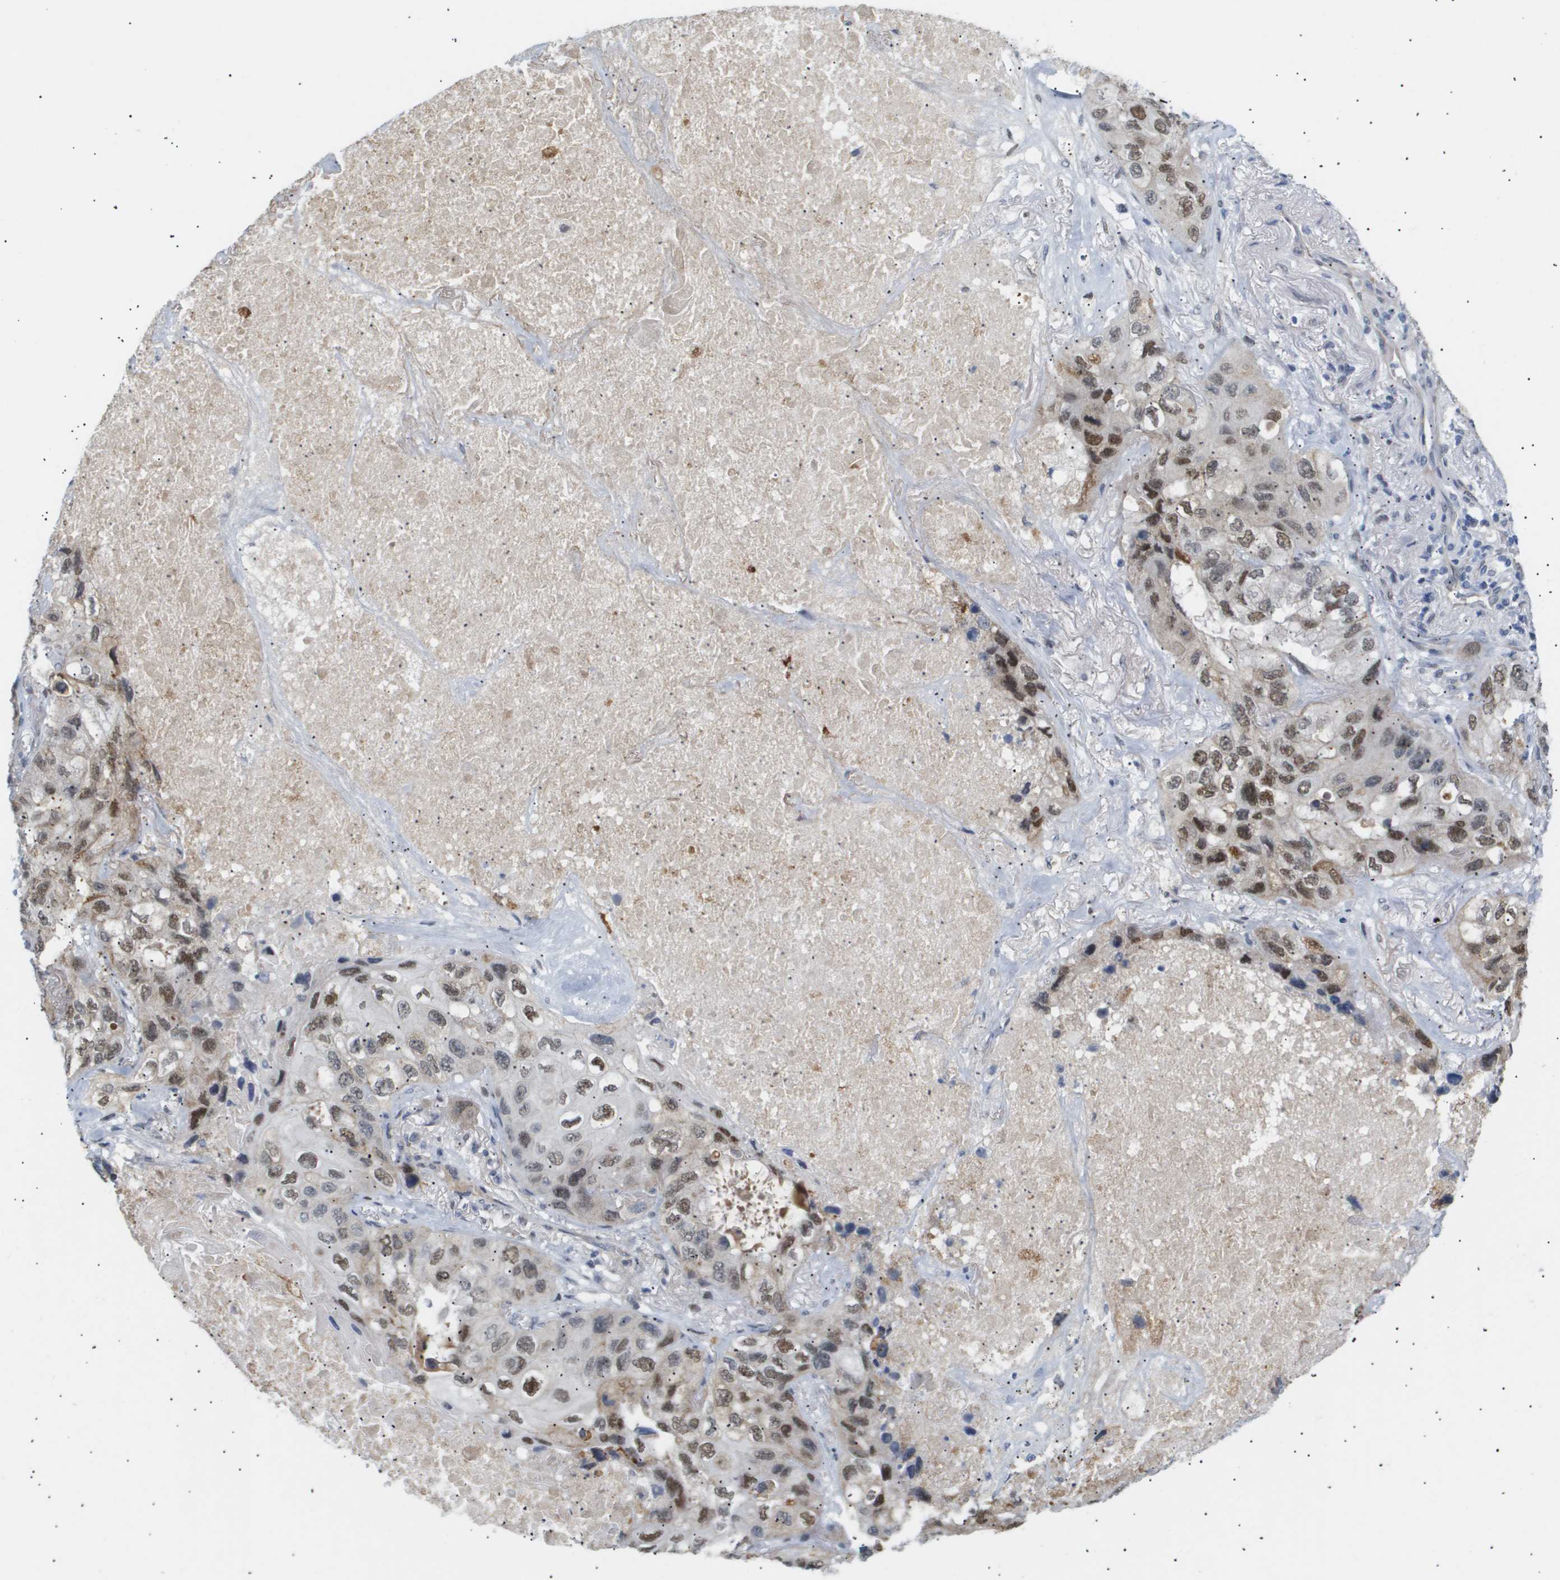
{"staining": {"intensity": "moderate", "quantity": ">75%", "location": "nuclear"}, "tissue": "lung cancer", "cell_type": "Tumor cells", "image_type": "cancer", "snomed": [{"axis": "morphology", "description": "Squamous cell carcinoma, NOS"}, {"axis": "topography", "description": "Lung"}], "caption": "Protein staining by immunohistochemistry (IHC) displays moderate nuclear expression in approximately >75% of tumor cells in lung cancer.", "gene": "PPARD", "patient": {"sex": "female", "age": 73}}